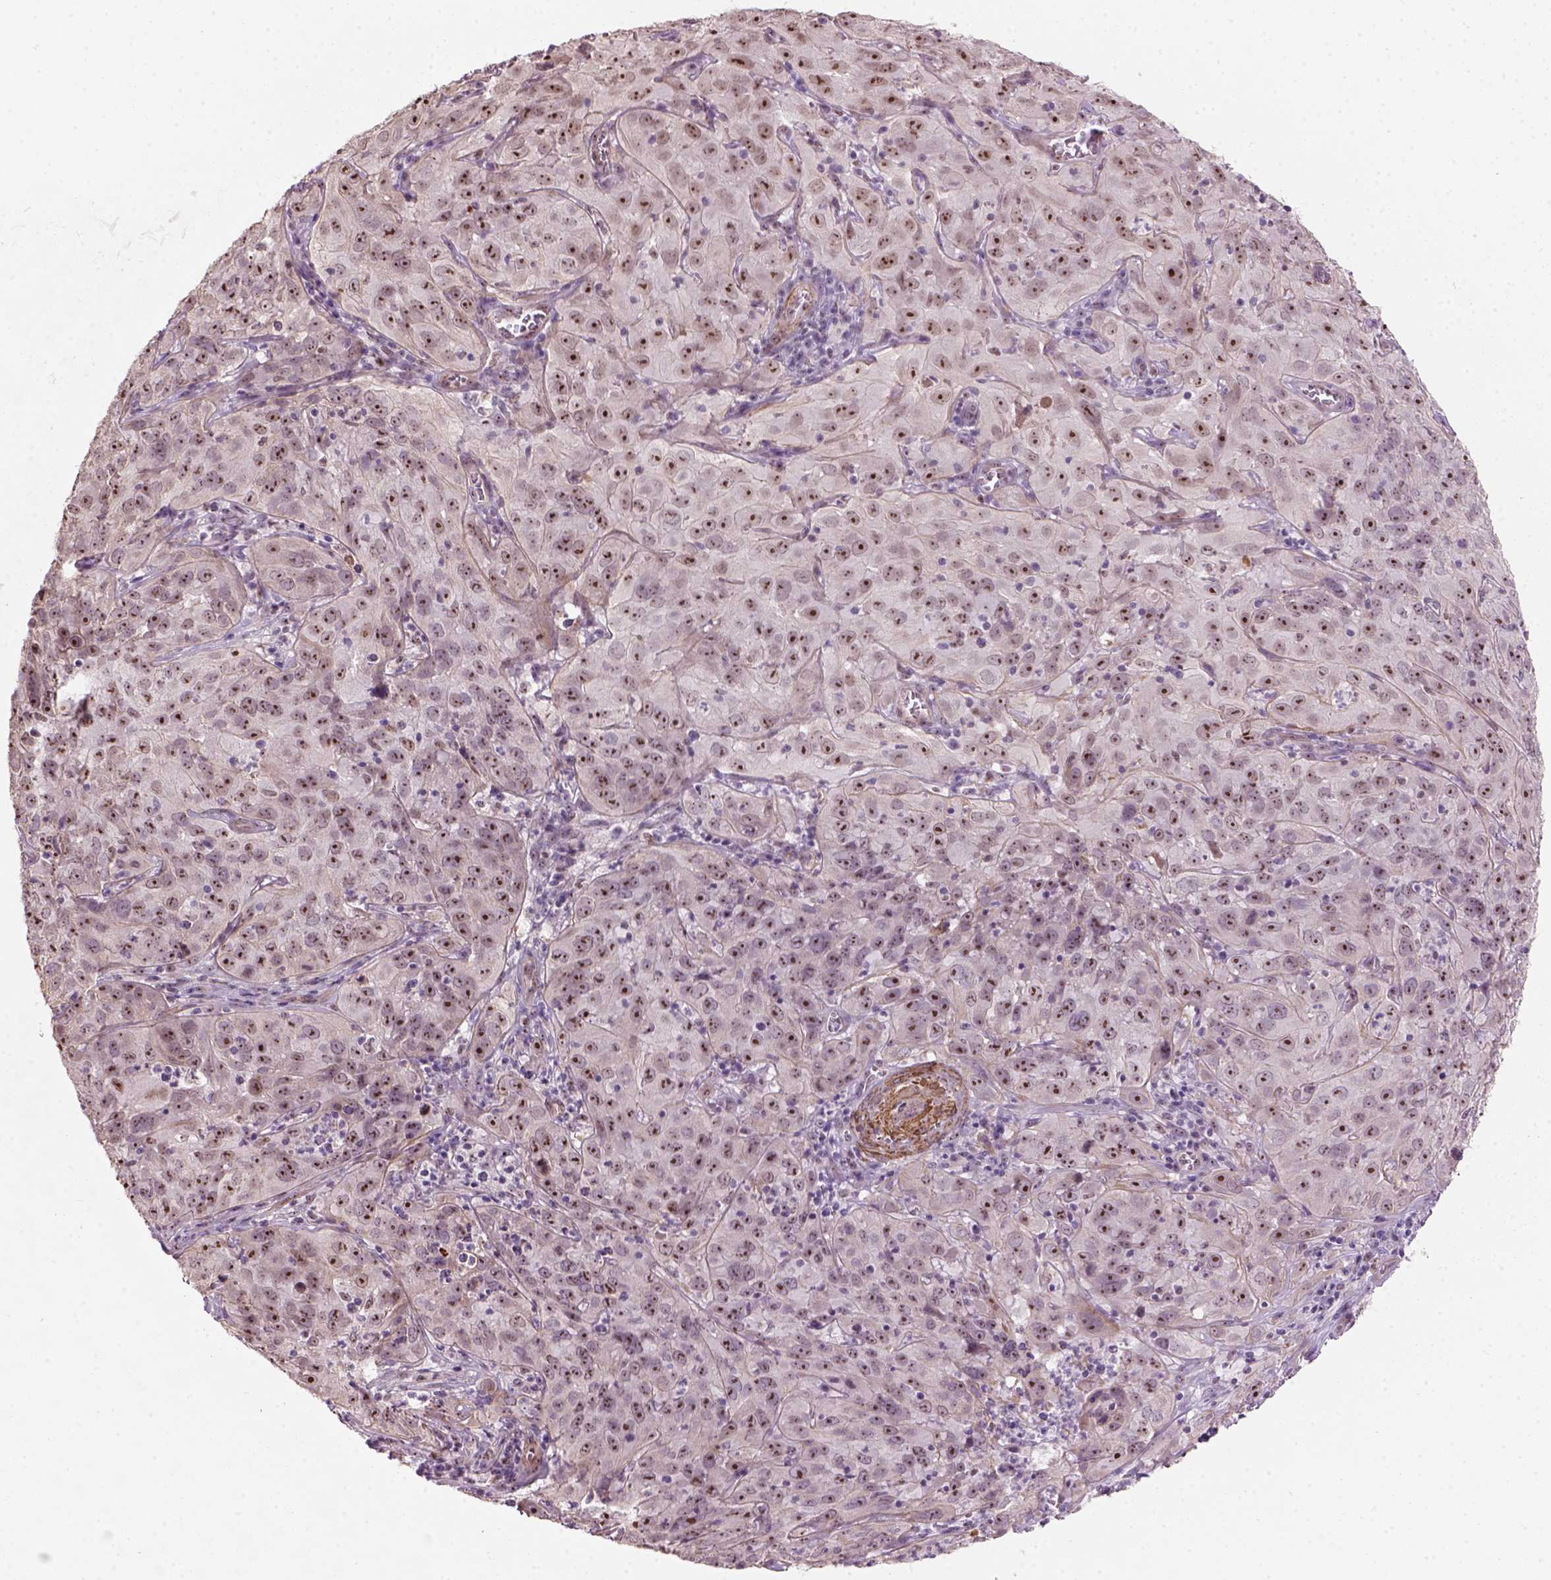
{"staining": {"intensity": "strong", "quantity": ">75%", "location": "nuclear"}, "tissue": "cervical cancer", "cell_type": "Tumor cells", "image_type": "cancer", "snomed": [{"axis": "morphology", "description": "Squamous cell carcinoma, NOS"}, {"axis": "topography", "description": "Cervix"}], "caption": "Strong nuclear staining is identified in approximately >75% of tumor cells in cervical squamous cell carcinoma.", "gene": "RRS1", "patient": {"sex": "female", "age": 32}}